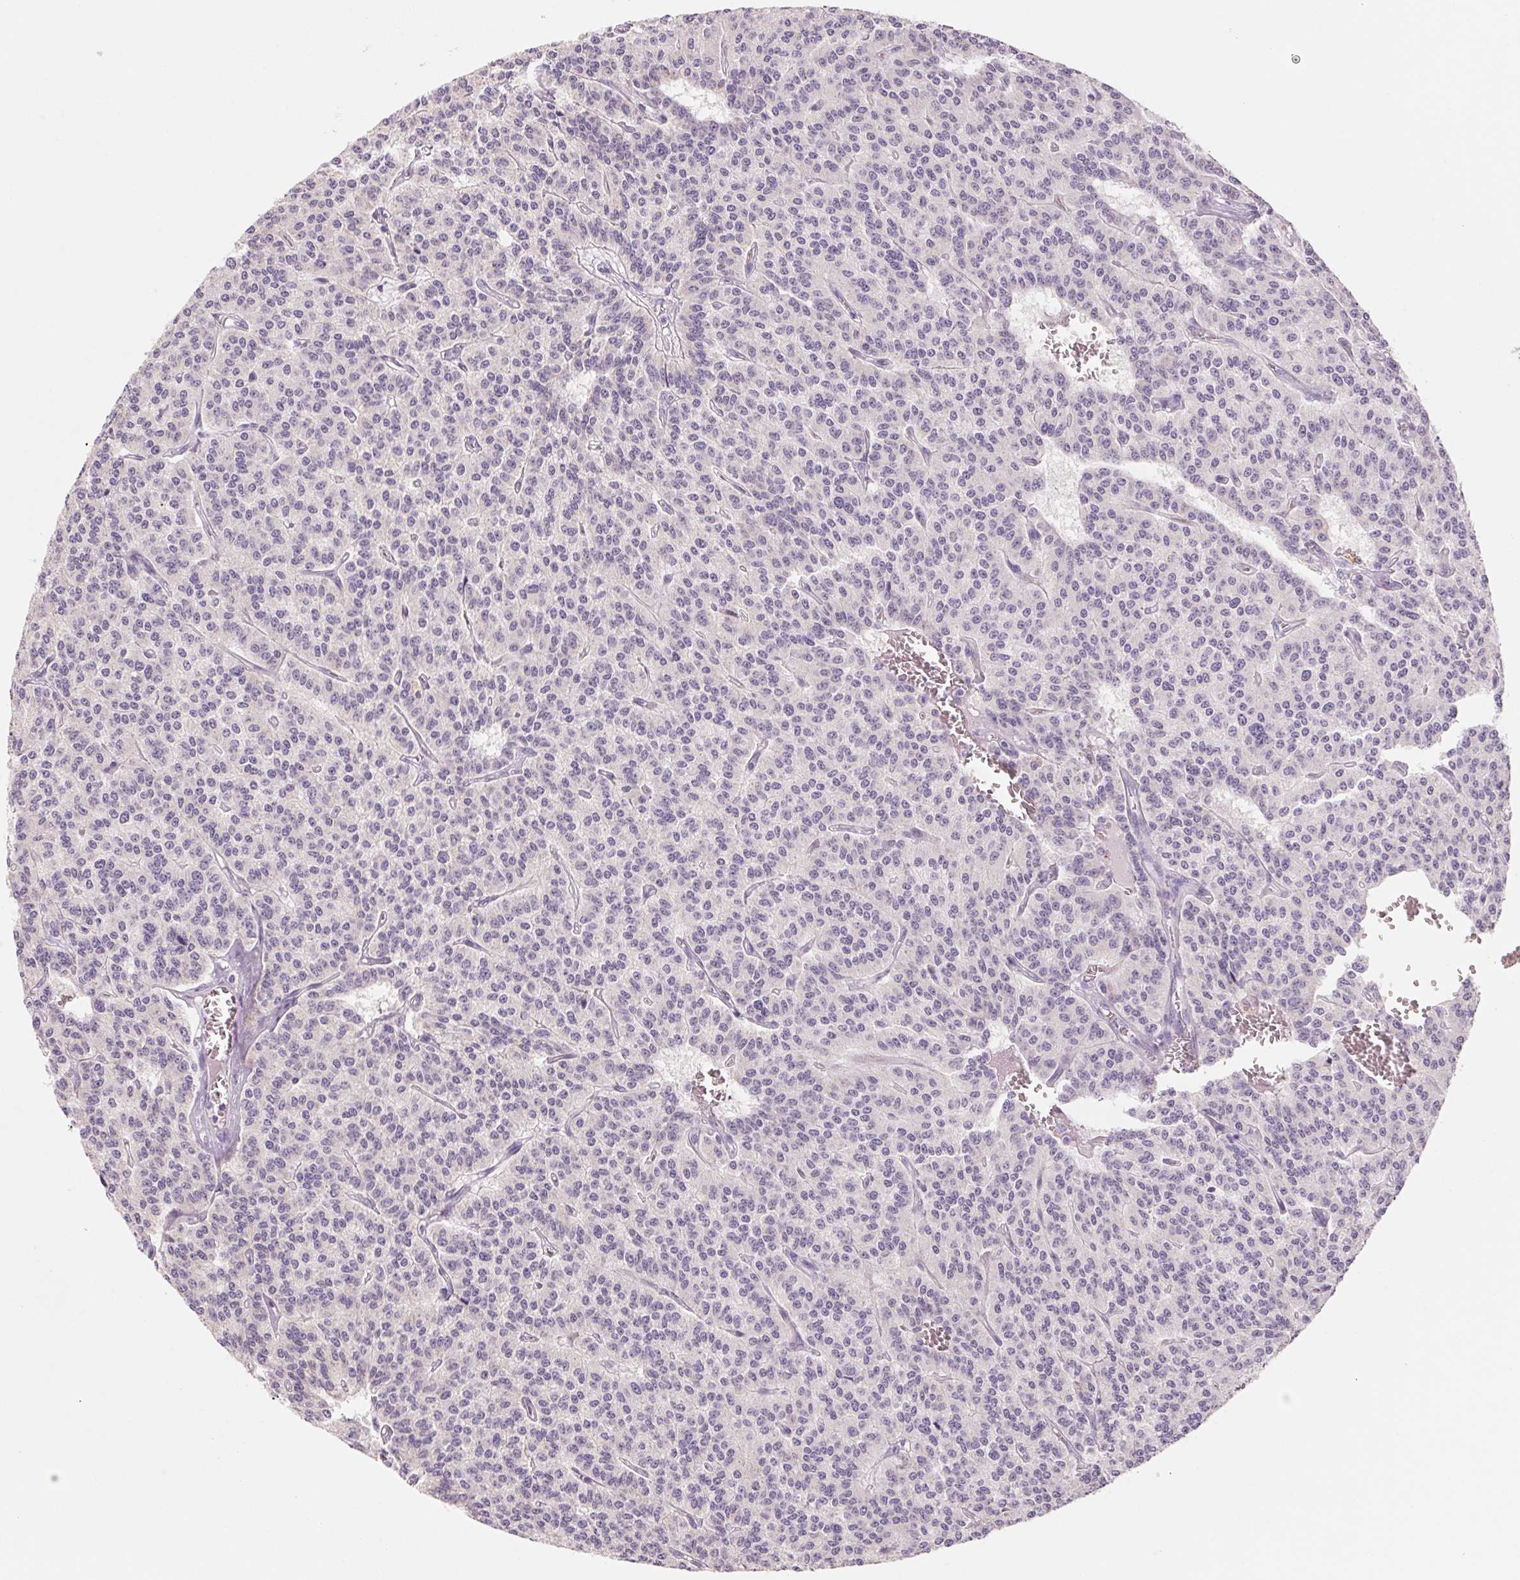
{"staining": {"intensity": "negative", "quantity": "none", "location": "none"}, "tissue": "carcinoid", "cell_type": "Tumor cells", "image_type": "cancer", "snomed": [{"axis": "morphology", "description": "Carcinoid, malignant, NOS"}, {"axis": "topography", "description": "Lung"}], "caption": "Immunohistochemistry (IHC) micrograph of carcinoid stained for a protein (brown), which displays no expression in tumor cells.", "gene": "POU1F1", "patient": {"sex": "female", "age": 71}}